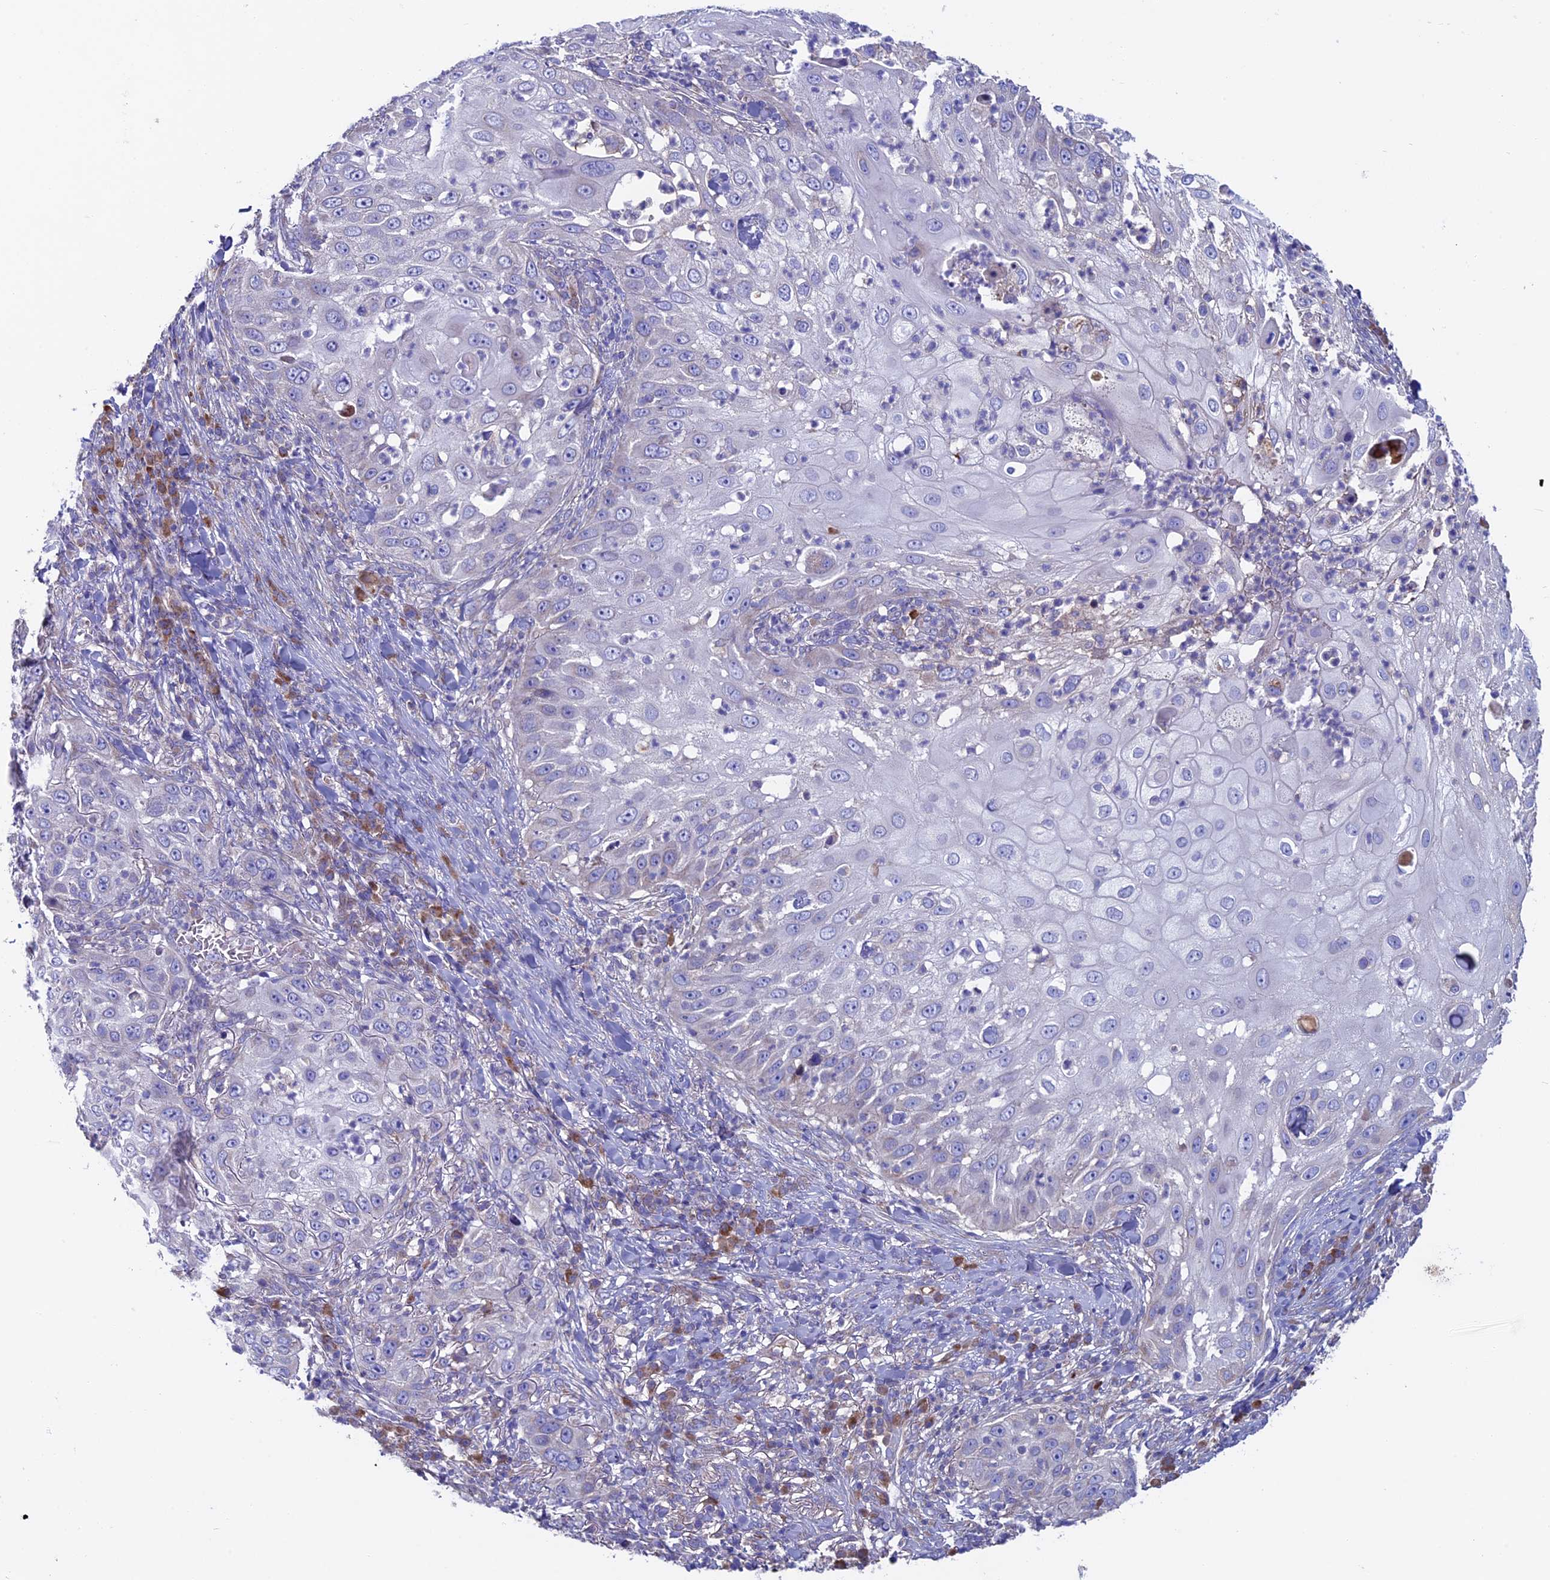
{"staining": {"intensity": "negative", "quantity": "none", "location": "none"}, "tissue": "skin cancer", "cell_type": "Tumor cells", "image_type": "cancer", "snomed": [{"axis": "morphology", "description": "Squamous cell carcinoma, NOS"}, {"axis": "topography", "description": "Skin"}], "caption": "Micrograph shows no significant protein staining in tumor cells of skin cancer (squamous cell carcinoma).", "gene": "SLC15A5", "patient": {"sex": "female", "age": 44}}